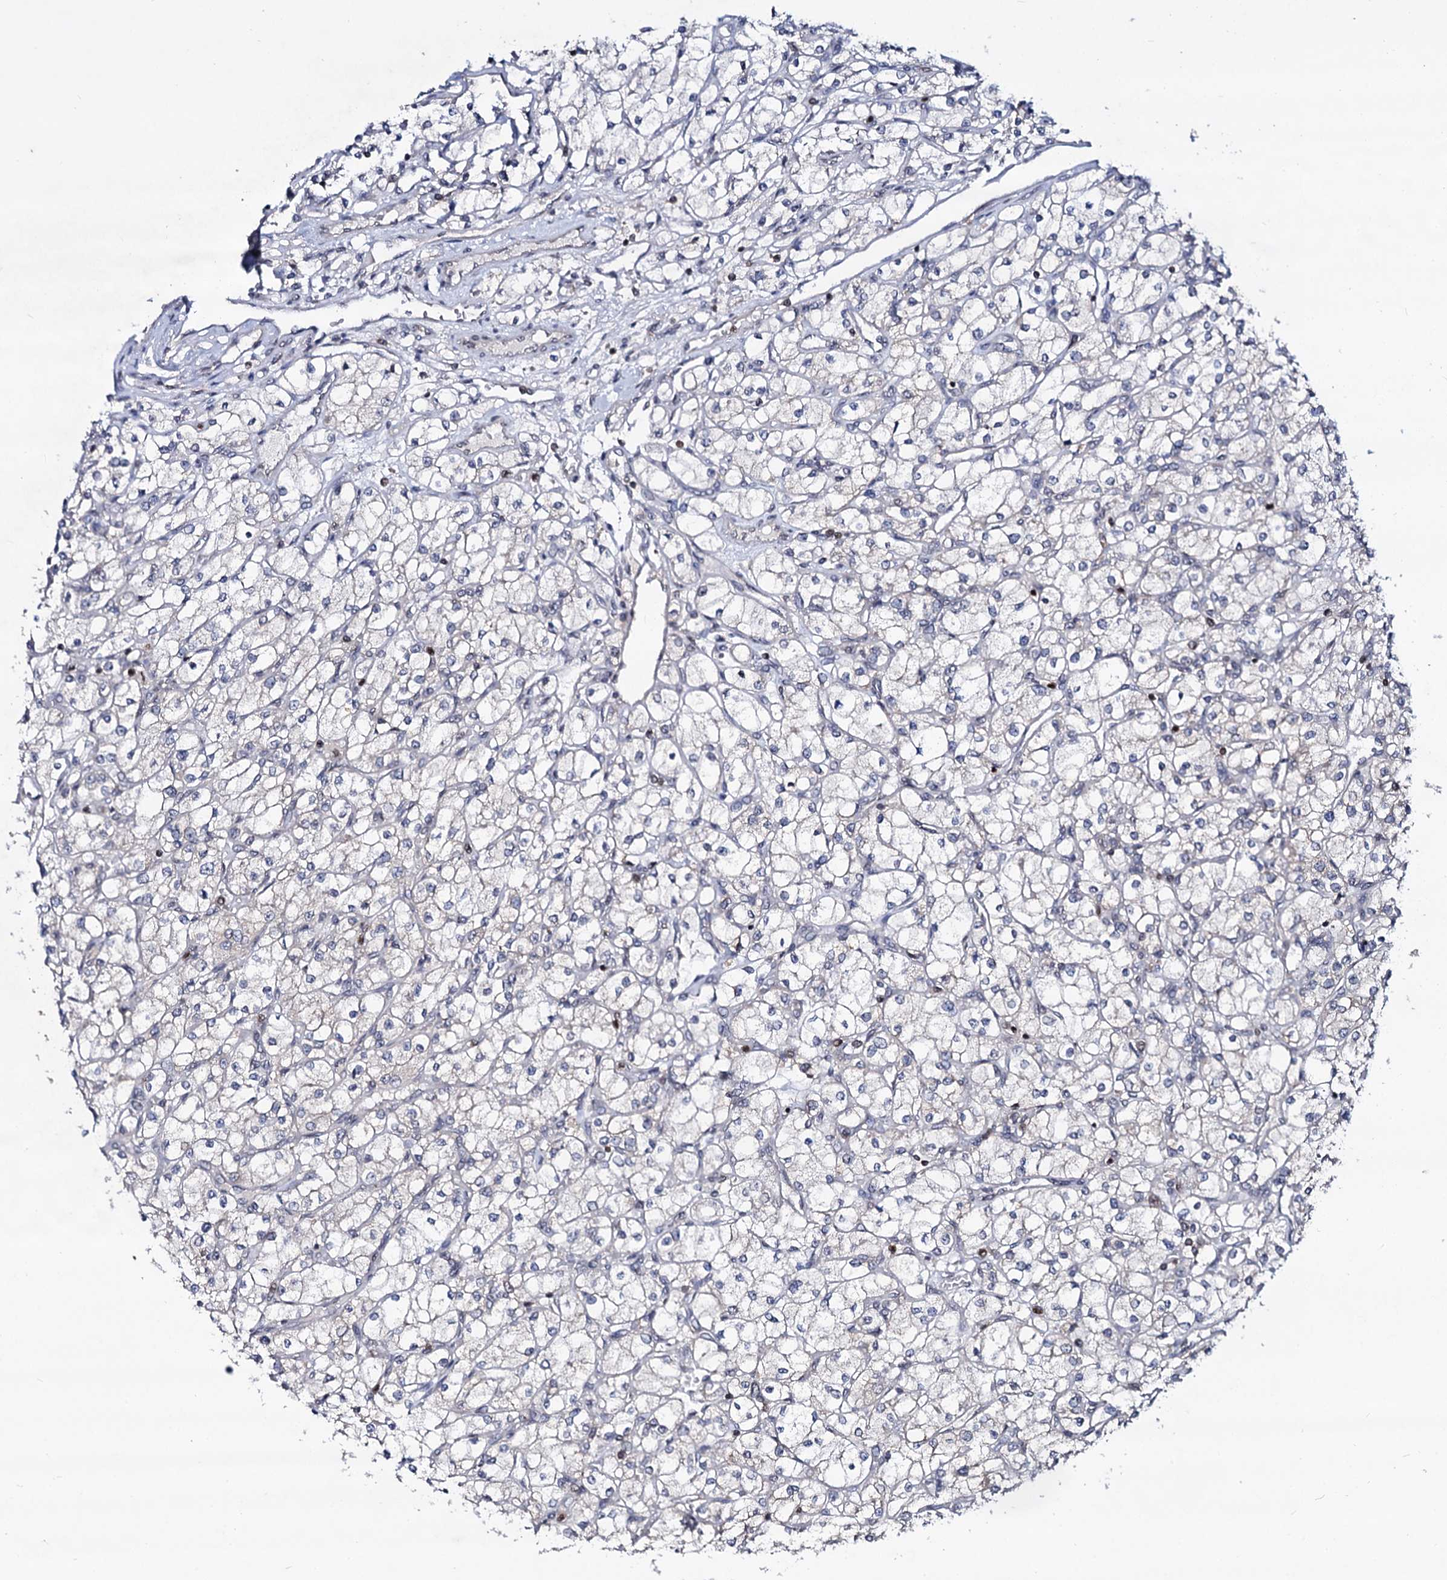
{"staining": {"intensity": "negative", "quantity": "none", "location": "none"}, "tissue": "renal cancer", "cell_type": "Tumor cells", "image_type": "cancer", "snomed": [{"axis": "morphology", "description": "Adenocarcinoma, NOS"}, {"axis": "topography", "description": "Kidney"}], "caption": "Human adenocarcinoma (renal) stained for a protein using immunohistochemistry (IHC) exhibits no expression in tumor cells.", "gene": "SMCHD1", "patient": {"sex": "male", "age": 80}}